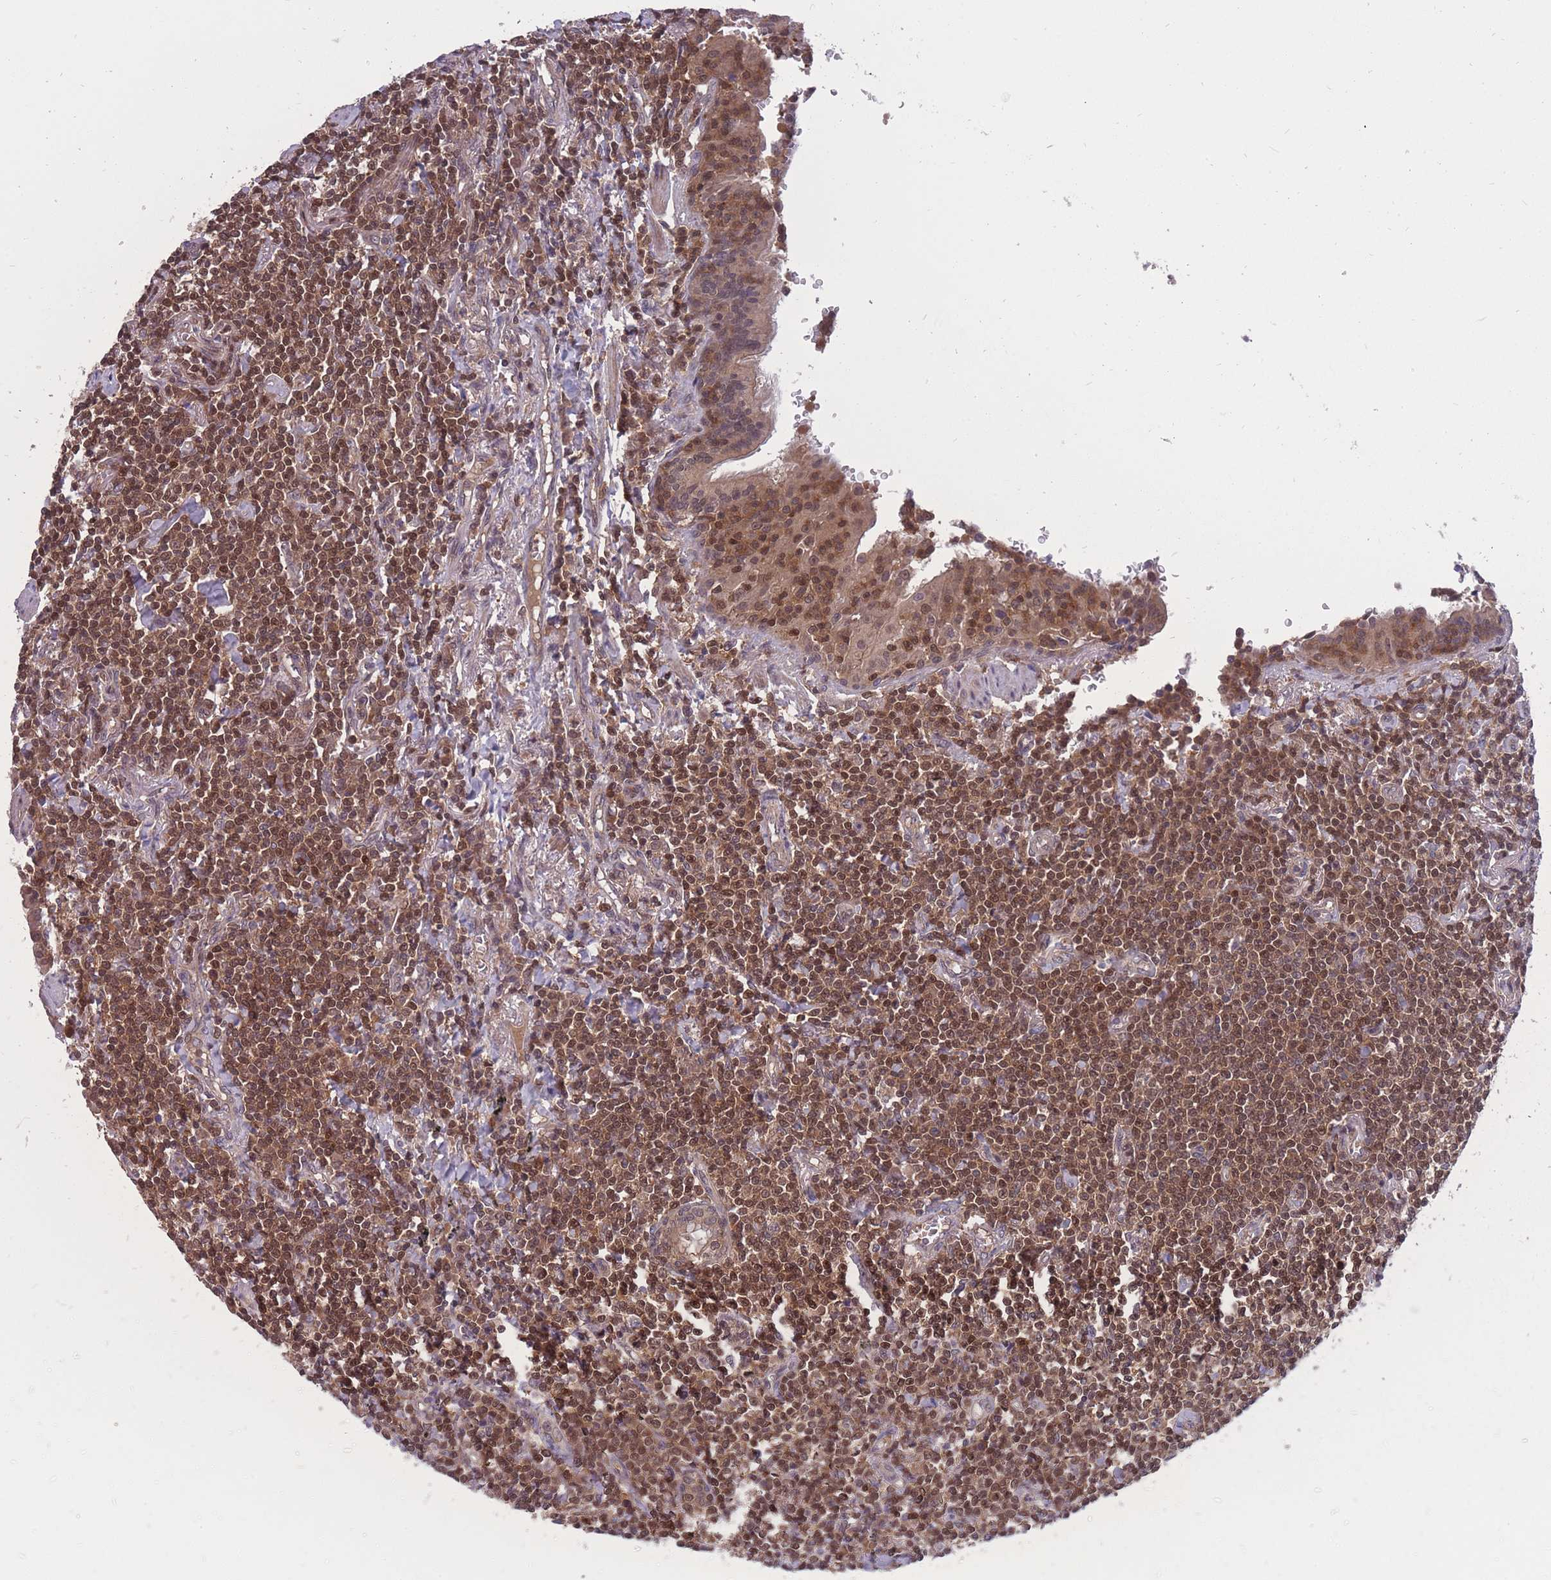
{"staining": {"intensity": "moderate", "quantity": ">75%", "location": "cytoplasmic/membranous,nuclear"}, "tissue": "lymphoma", "cell_type": "Tumor cells", "image_type": "cancer", "snomed": [{"axis": "morphology", "description": "Malignant lymphoma, non-Hodgkin's type, Low grade"}, {"axis": "topography", "description": "Lung"}], "caption": "IHC of human lymphoma demonstrates medium levels of moderate cytoplasmic/membranous and nuclear positivity in about >75% of tumor cells.", "gene": "UBE2N", "patient": {"sex": "female", "age": 71}}